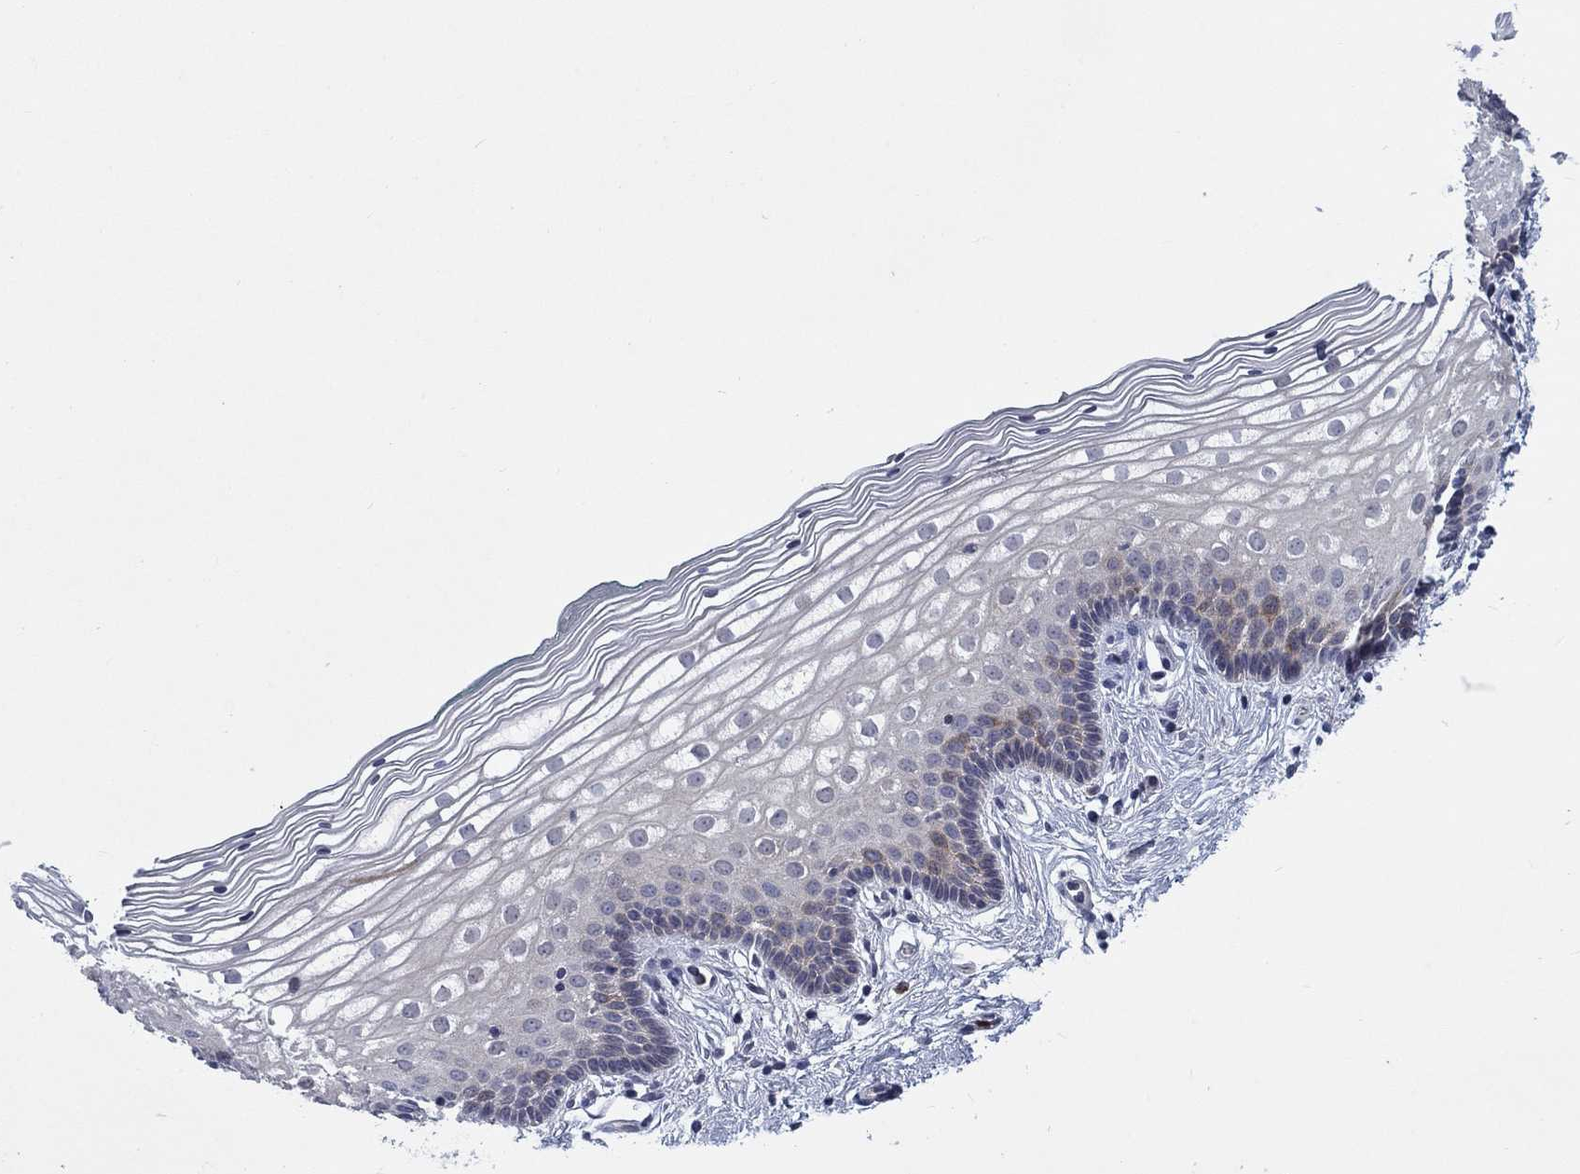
{"staining": {"intensity": "weak", "quantity": "<25%", "location": "cytoplasmic/membranous"}, "tissue": "vagina", "cell_type": "Squamous epithelial cells", "image_type": "normal", "snomed": [{"axis": "morphology", "description": "Normal tissue, NOS"}, {"axis": "topography", "description": "Vagina"}], "caption": "Squamous epithelial cells are negative for brown protein staining in unremarkable vagina. (Brightfield microscopy of DAB (3,3'-diaminobenzidine) IHC at high magnification).", "gene": "KIF15", "patient": {"sex": "female", "age": 36}}